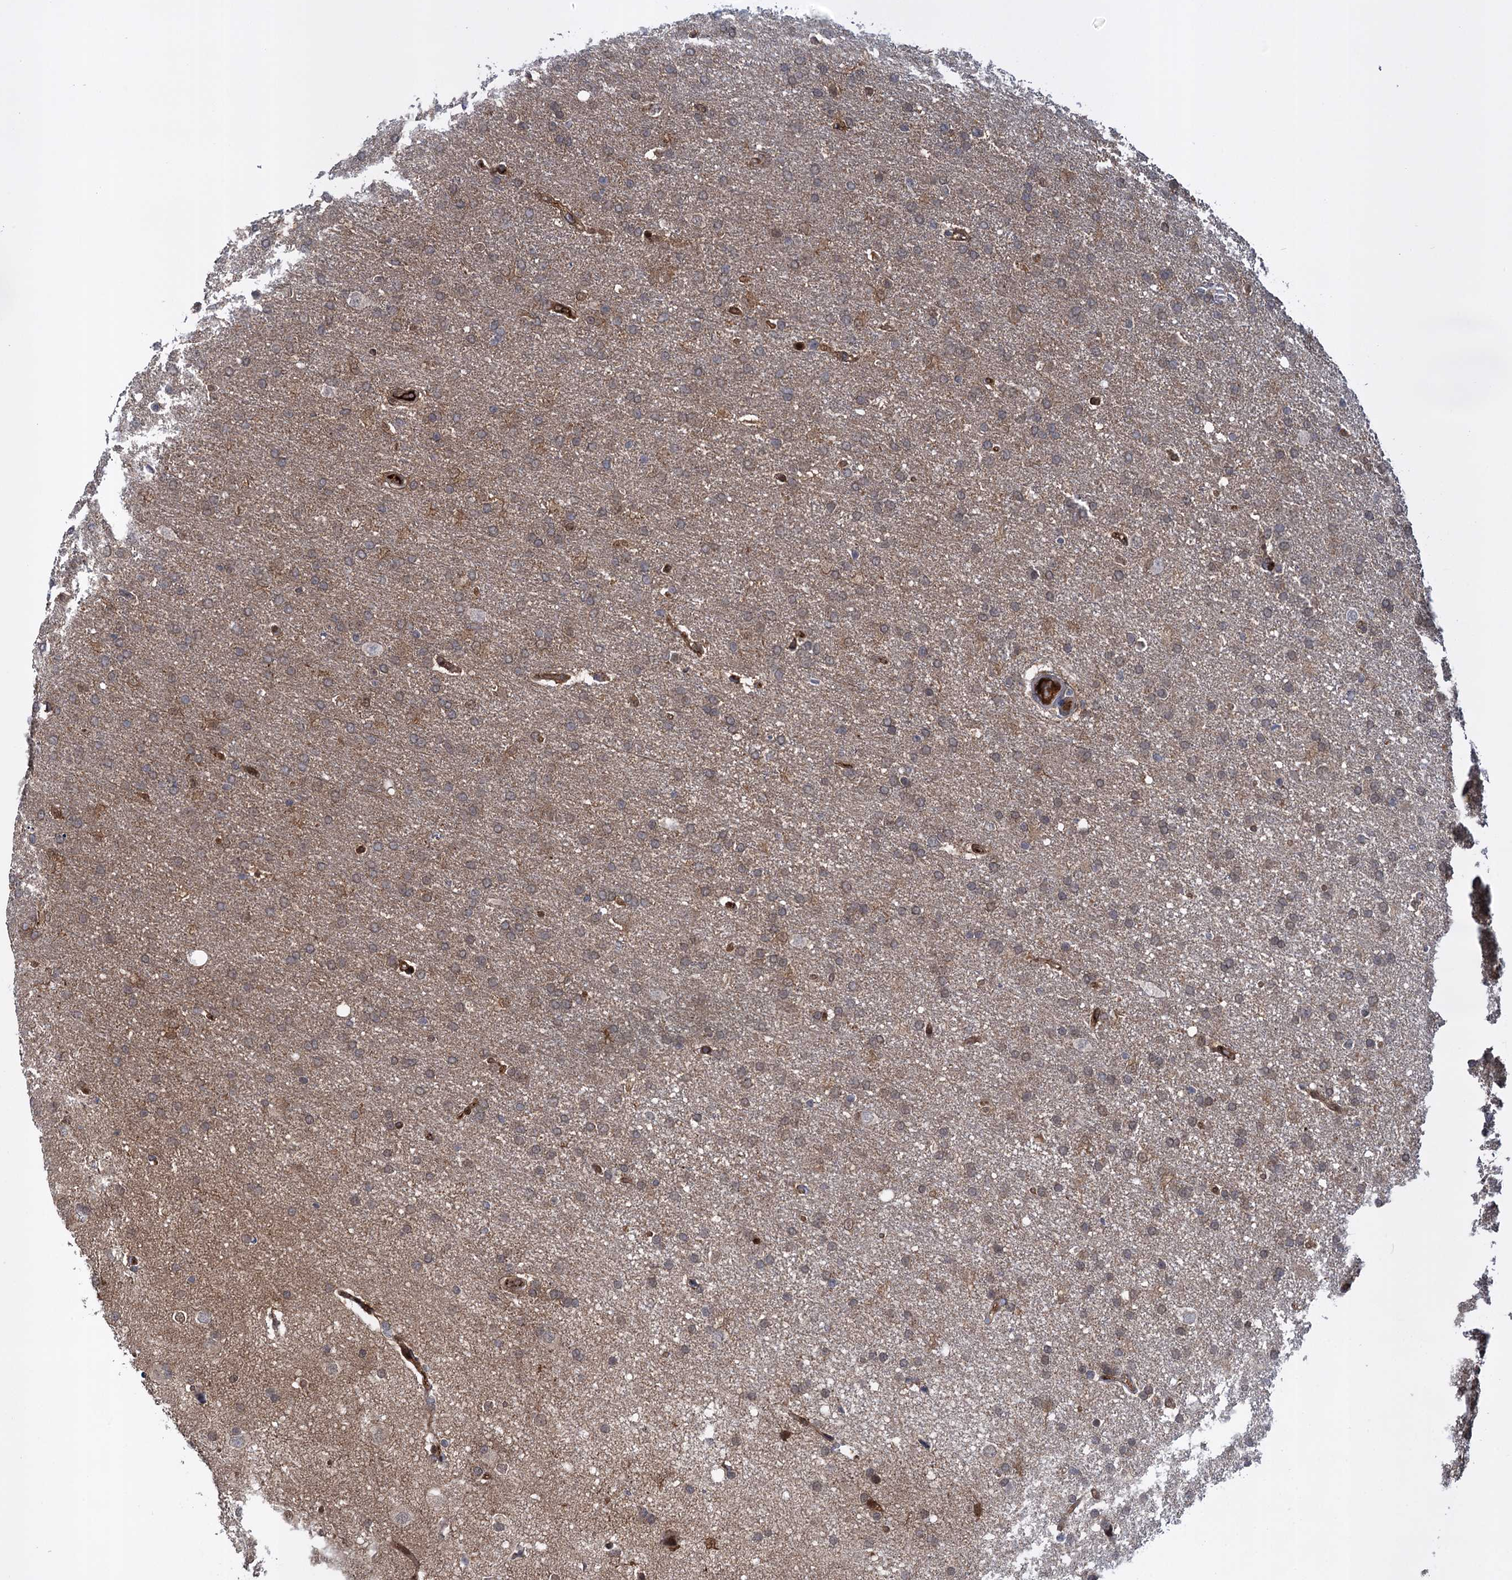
{"staining": {"intensity": "weak", "quantity": "25%-75%", "location": "cytoplasmic/membranous"}, "tissue": "glioma", "cell_type": "Tumor cells", "image_type": "cancer", "snomed": [{"axis": "morphology", "description": "Glioma, malignant, High grade"}, {"axis": "topography", "description": "Brain"}], "caption": "High-grade glioma (malignant) stained with DAB (3,3'-diaminobenzidine) immunohistochemistry (IHC) demonstrates low levels of weak cytoplasmic/membranous staining in about 25%-75% of tumor cells.", "gene": "GLO1", "patient": {"sex": "male", "age": 72}}